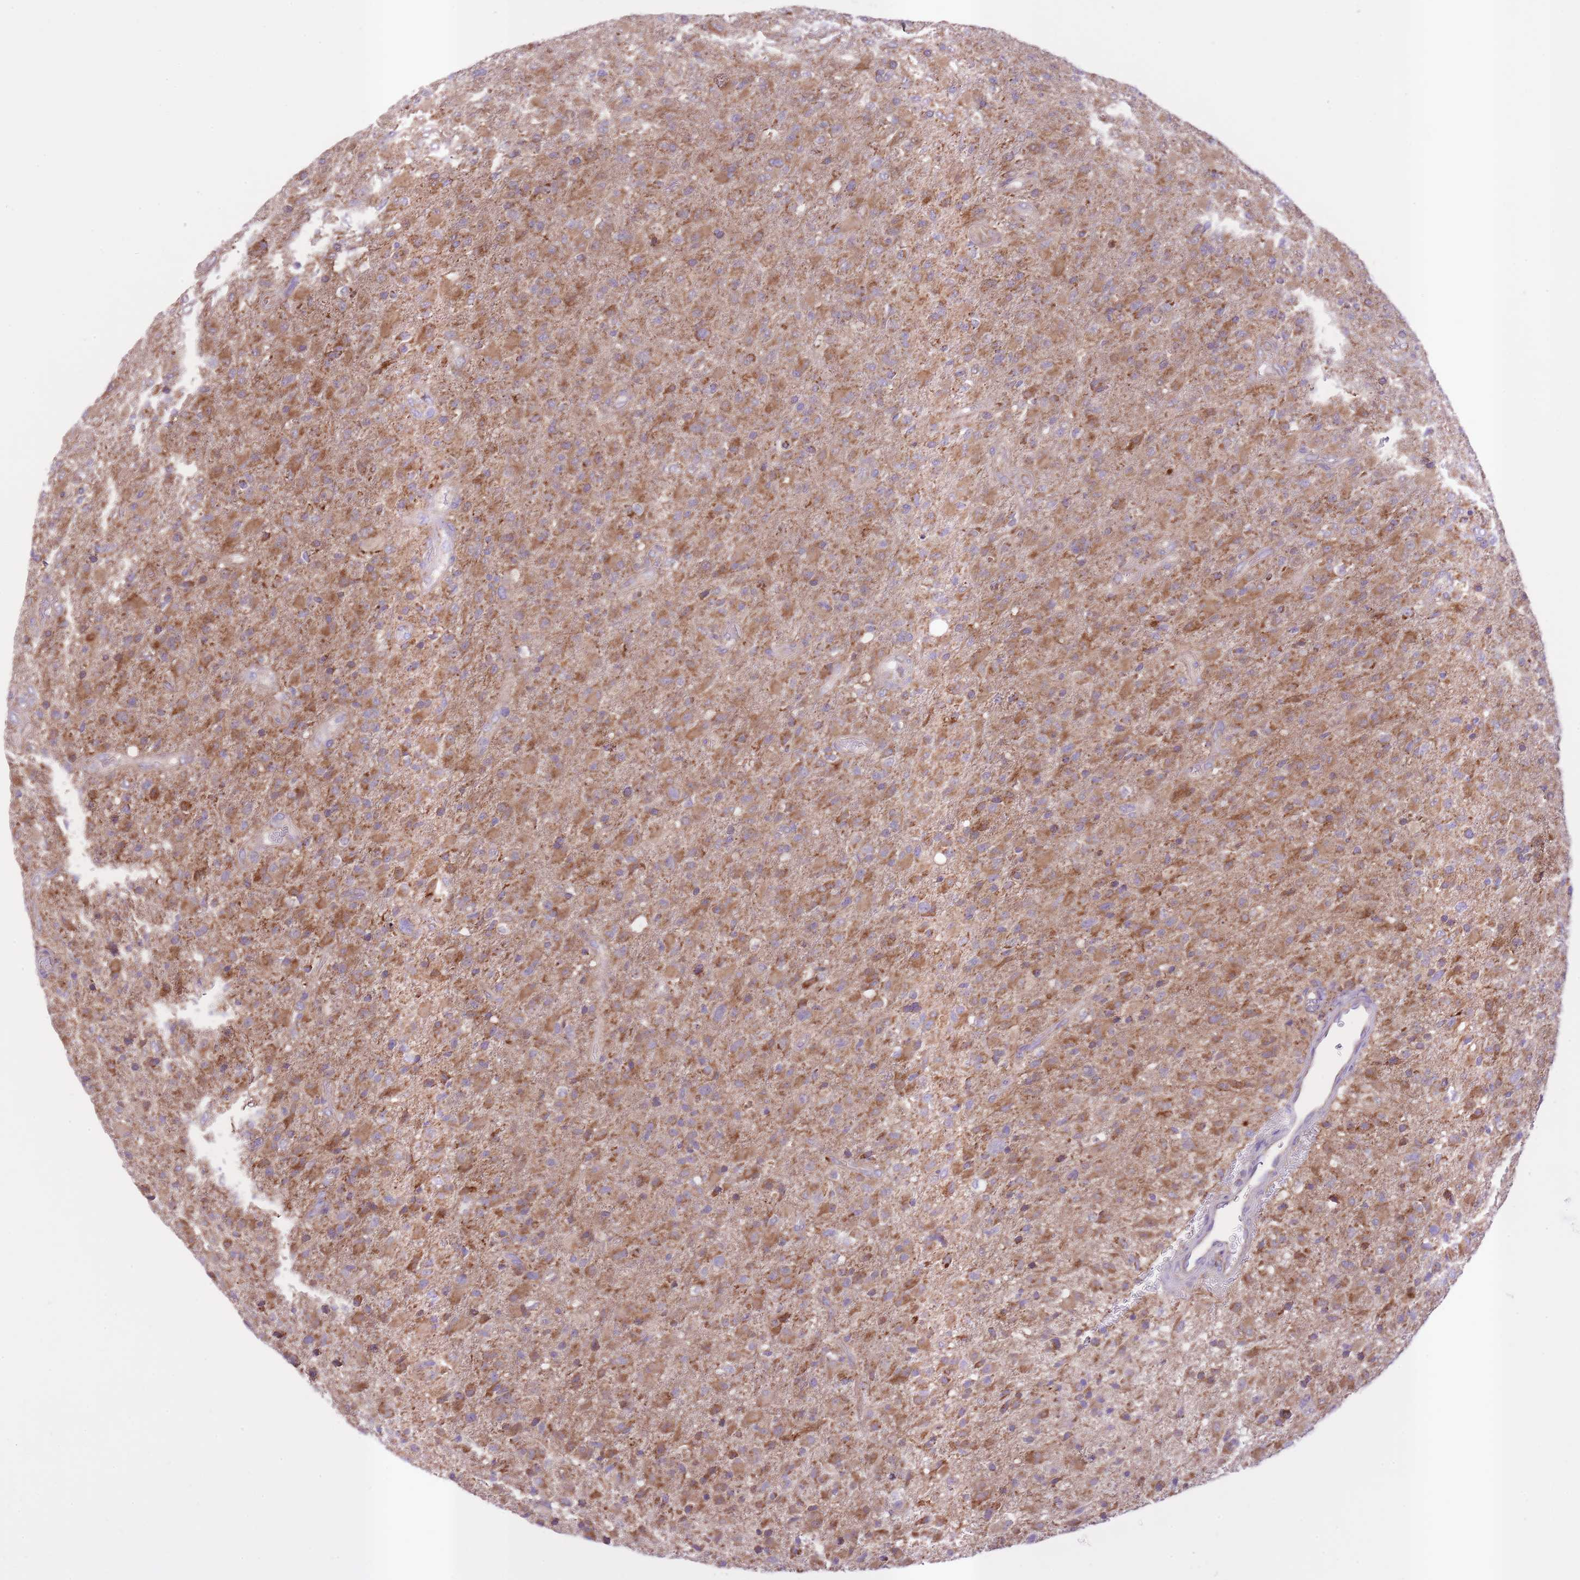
{"staining": {"intensity": "moderate", "quantity": ">75%", "location": "cytoplasmic/membranous"}, "tissue": "glioma", "cell_type": "Tumor cells", "image_type": "cancer", "snomed": [{"axis": "morphology", "description": "Glioma, malignant, Low grade"}, {"axis": "topography", "description": "Brain"}], "caption": "Tumor cells display moderate cytoplasmic/membranous expression in approximately >75% of cells in glioma. (brown staining indicates protein expression, while blue staining denotes nuclei).", "gene": "ST3GAL3", "patient": {"sex": "male", "age": 65}}